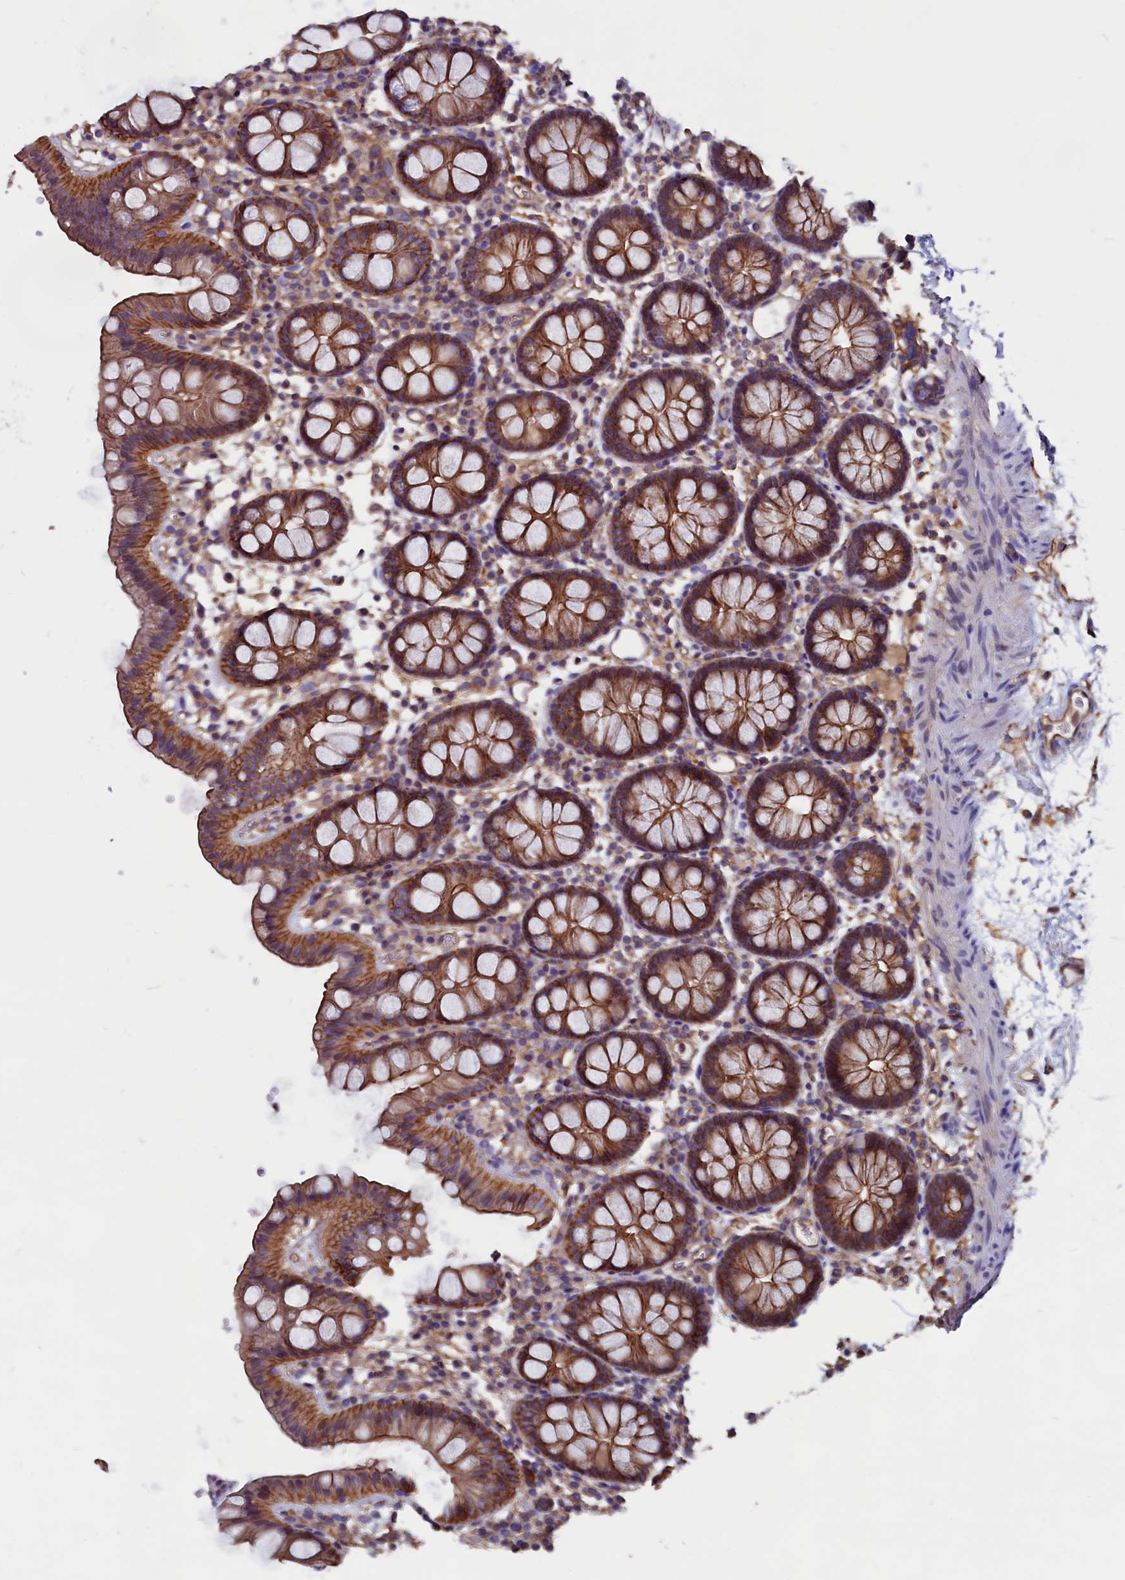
{"staining": {"intensity": "moderate", "quantity": ">75%", "location": "cytoplasmic/membranous"}, "tissue": "colon", "cell_type": "Endothelial cells", "image_type": "normal", "snomed": [{"axis": "morphology", "description": "Normal tissue, NOS"}, {"axis": "topography", "description": "Colon"}], "caption": "A medium amount of moderate cytoplasmic/membranous staining is seen in about >75% of endothelial cells in normal colon.", "gene": "ZNF749", "patient": {"sex": "male", "age": 75}}